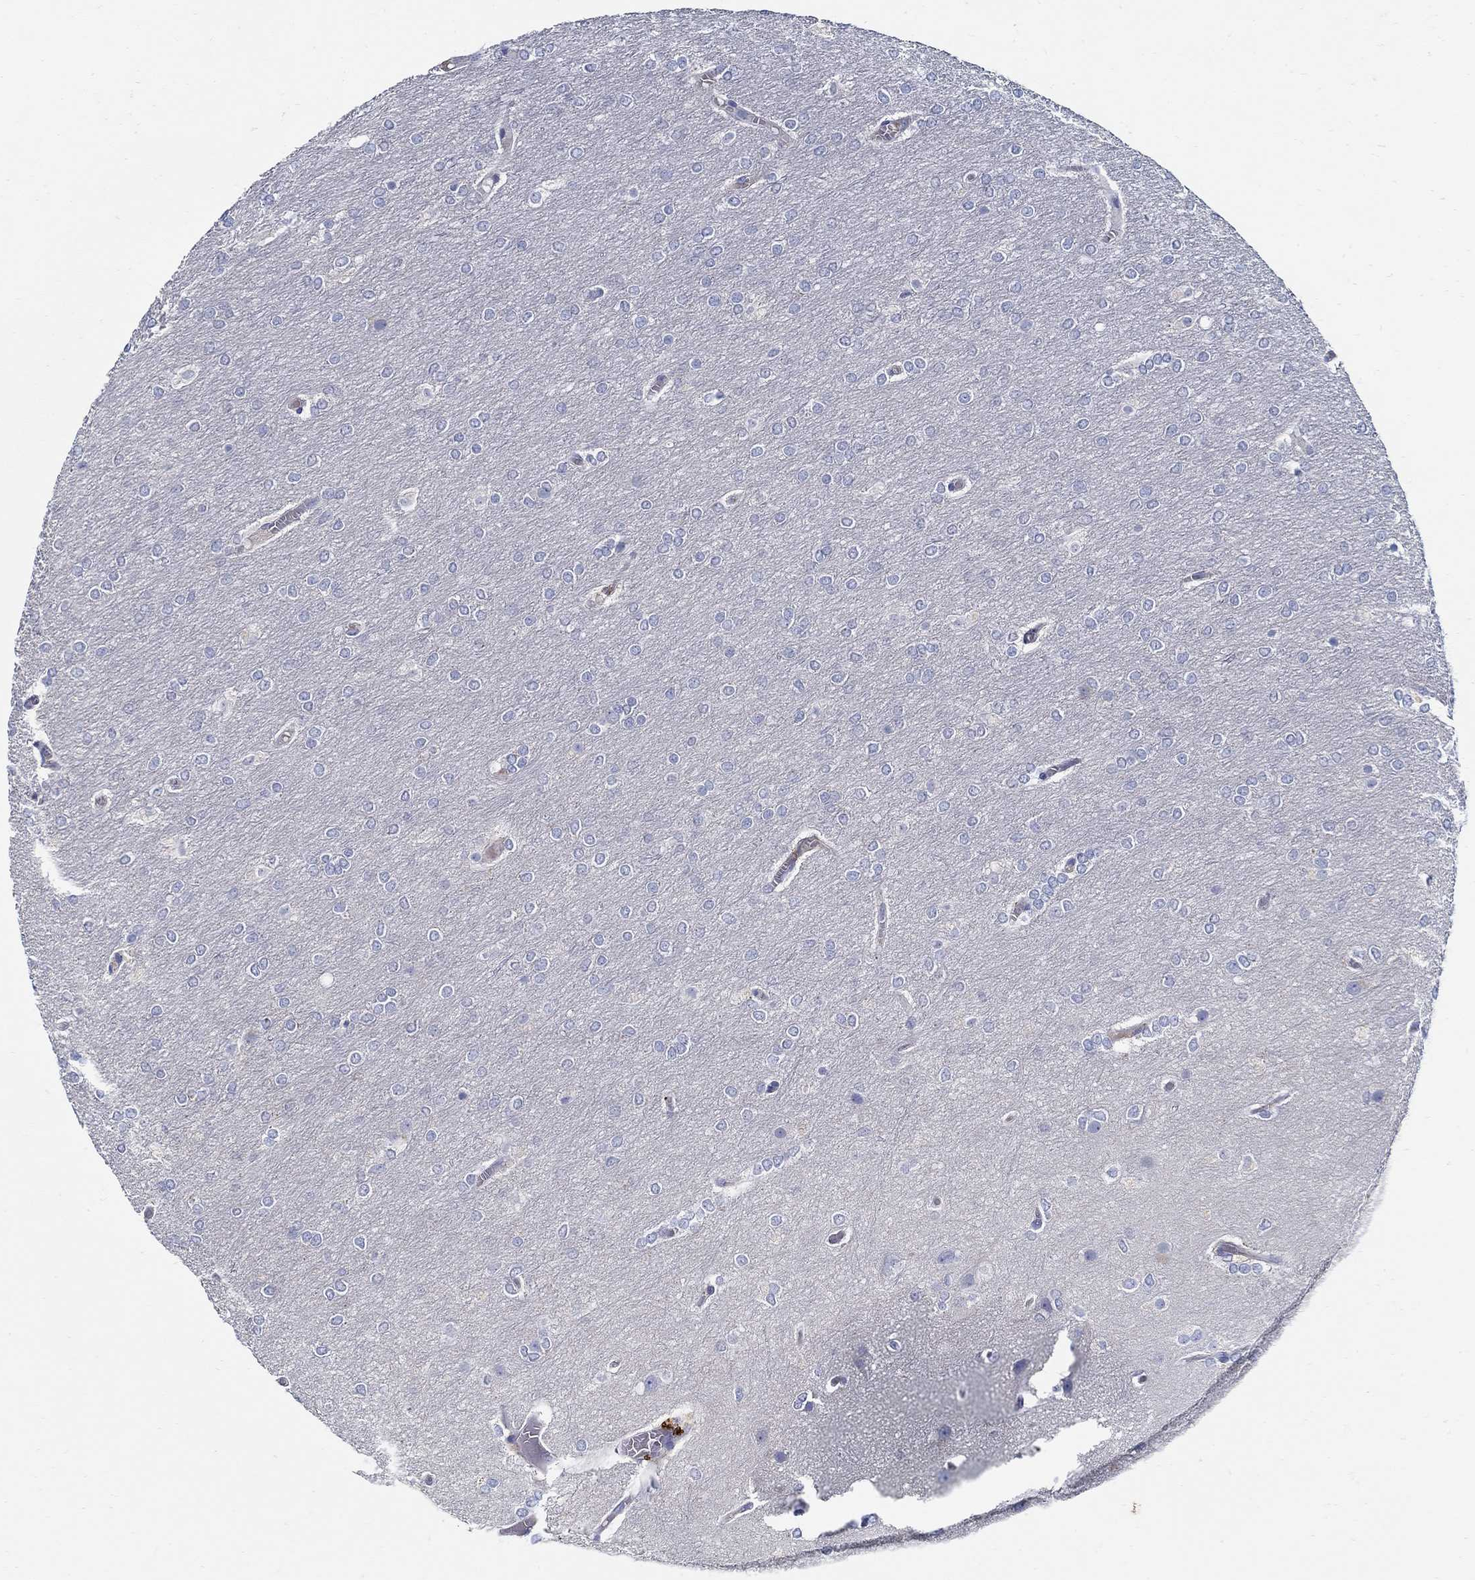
{"staining": {"intensity": "negative", "quantity": "none", "location": "none"}, "tissue": "glioma", "cell_type": "Tumor cells", "image_type": "cancer", "snomed": [{"axis": "morphology", "description": "Glioma, malignant, High grade"}, {"axis": "topography", "description": "Brain"}], "caption": "IHC micrograph of neoplastic tissue: high-grade glioma (malignant) stained with DAB exhibits no significant protein expression in tumor cells. Brightfield microscopy of immunohistochemistry (IHC) stained with DAB (3,3'-diaminobenzidine) (brown) and hematoxylin (blue), captured at high magnification.", "gene": "TGFBI", "patient": {"sex": "female", "age": 61}}